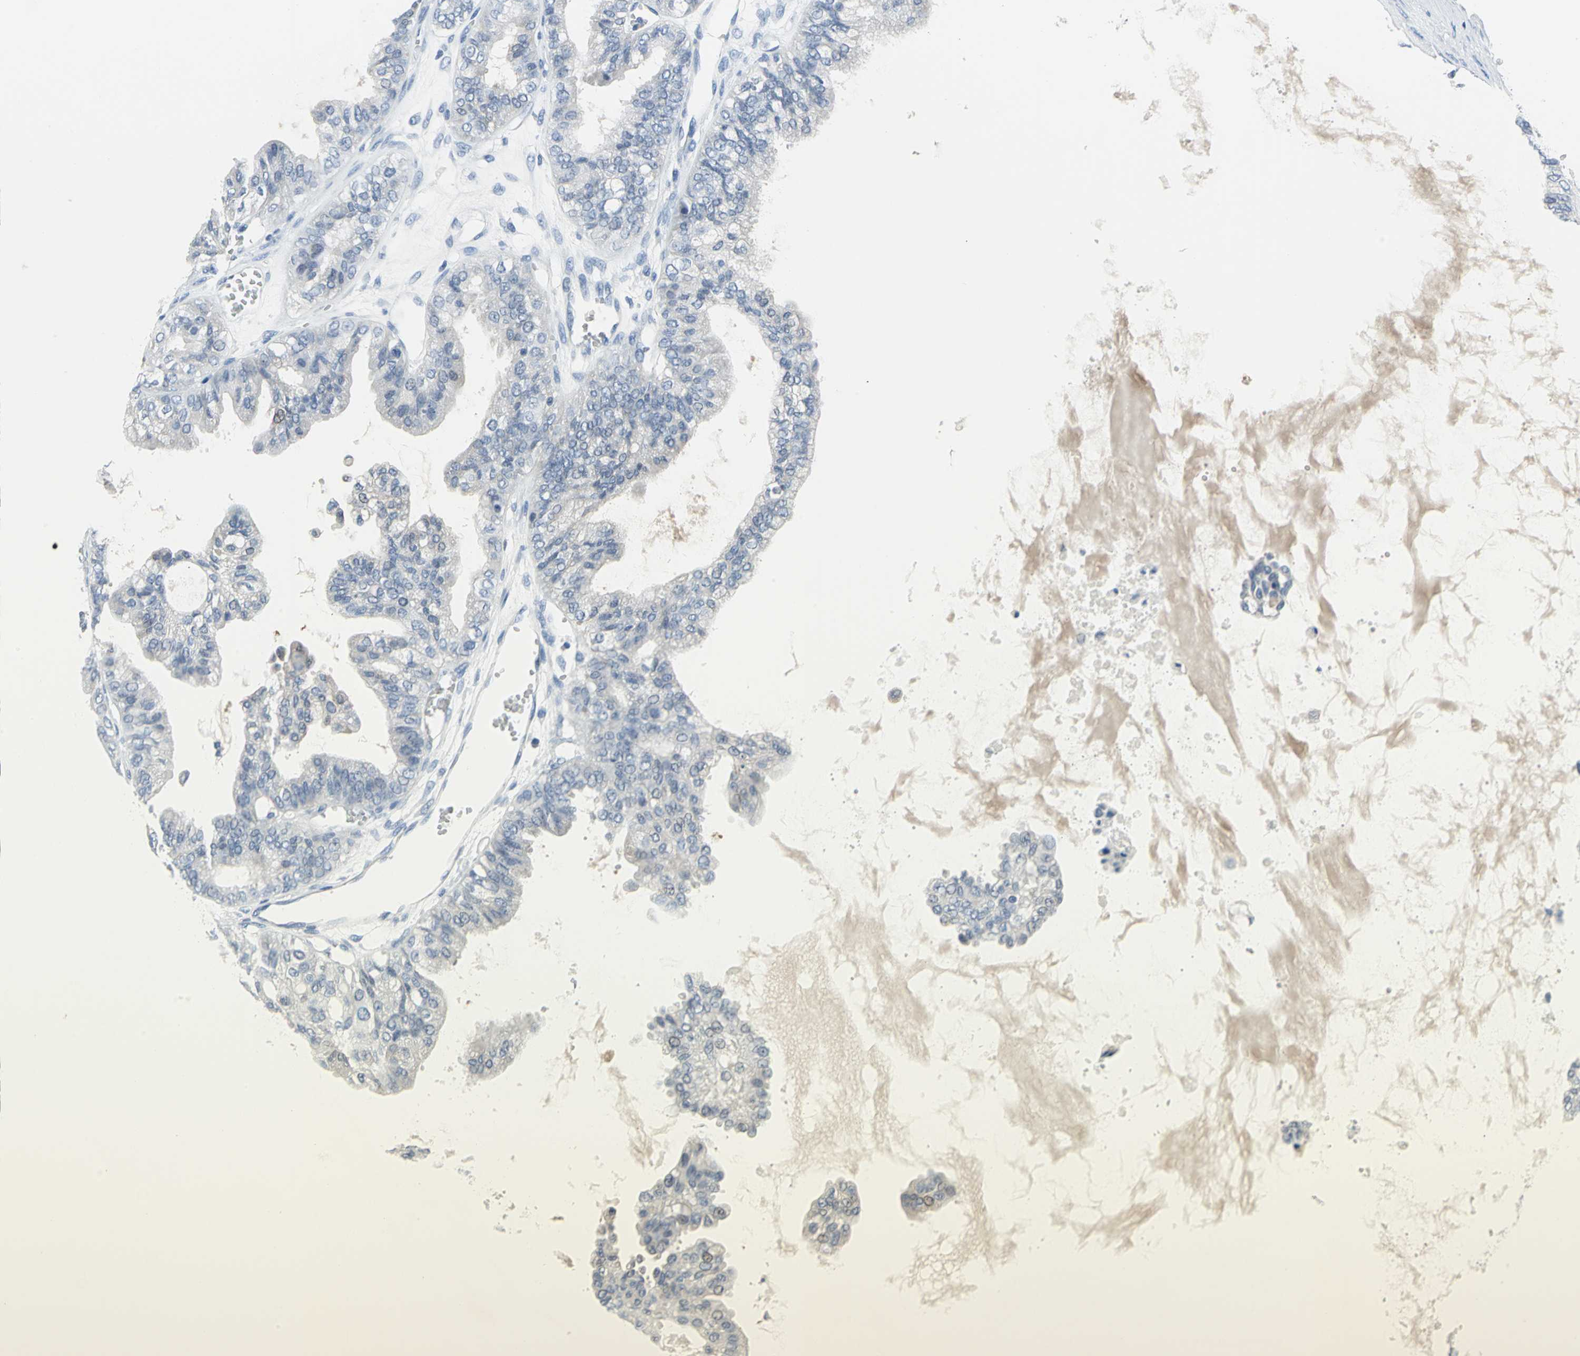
{"staining": {"intensity": "negative", "quantity": "none", "location": "none"}, "tissue": "ovarian cancer", "cell_type": "Tumor cells", "image_type": "cancer", "snomed": [{"axis": "morphology", "description": "Carcinoma, NOS"}, {"axis": "morphology", "description": "Carcinoma, endometroid"}, {"axis": "topography", "description": "Ovary"}], "caption": "The immunohistochemistry photomicrograph has no significant staining in tumor cells of ovarian cancer (endometroid carcinoma) tissue.", "gene": "SFN", "patient": {"sex": "female", "age": 50}}